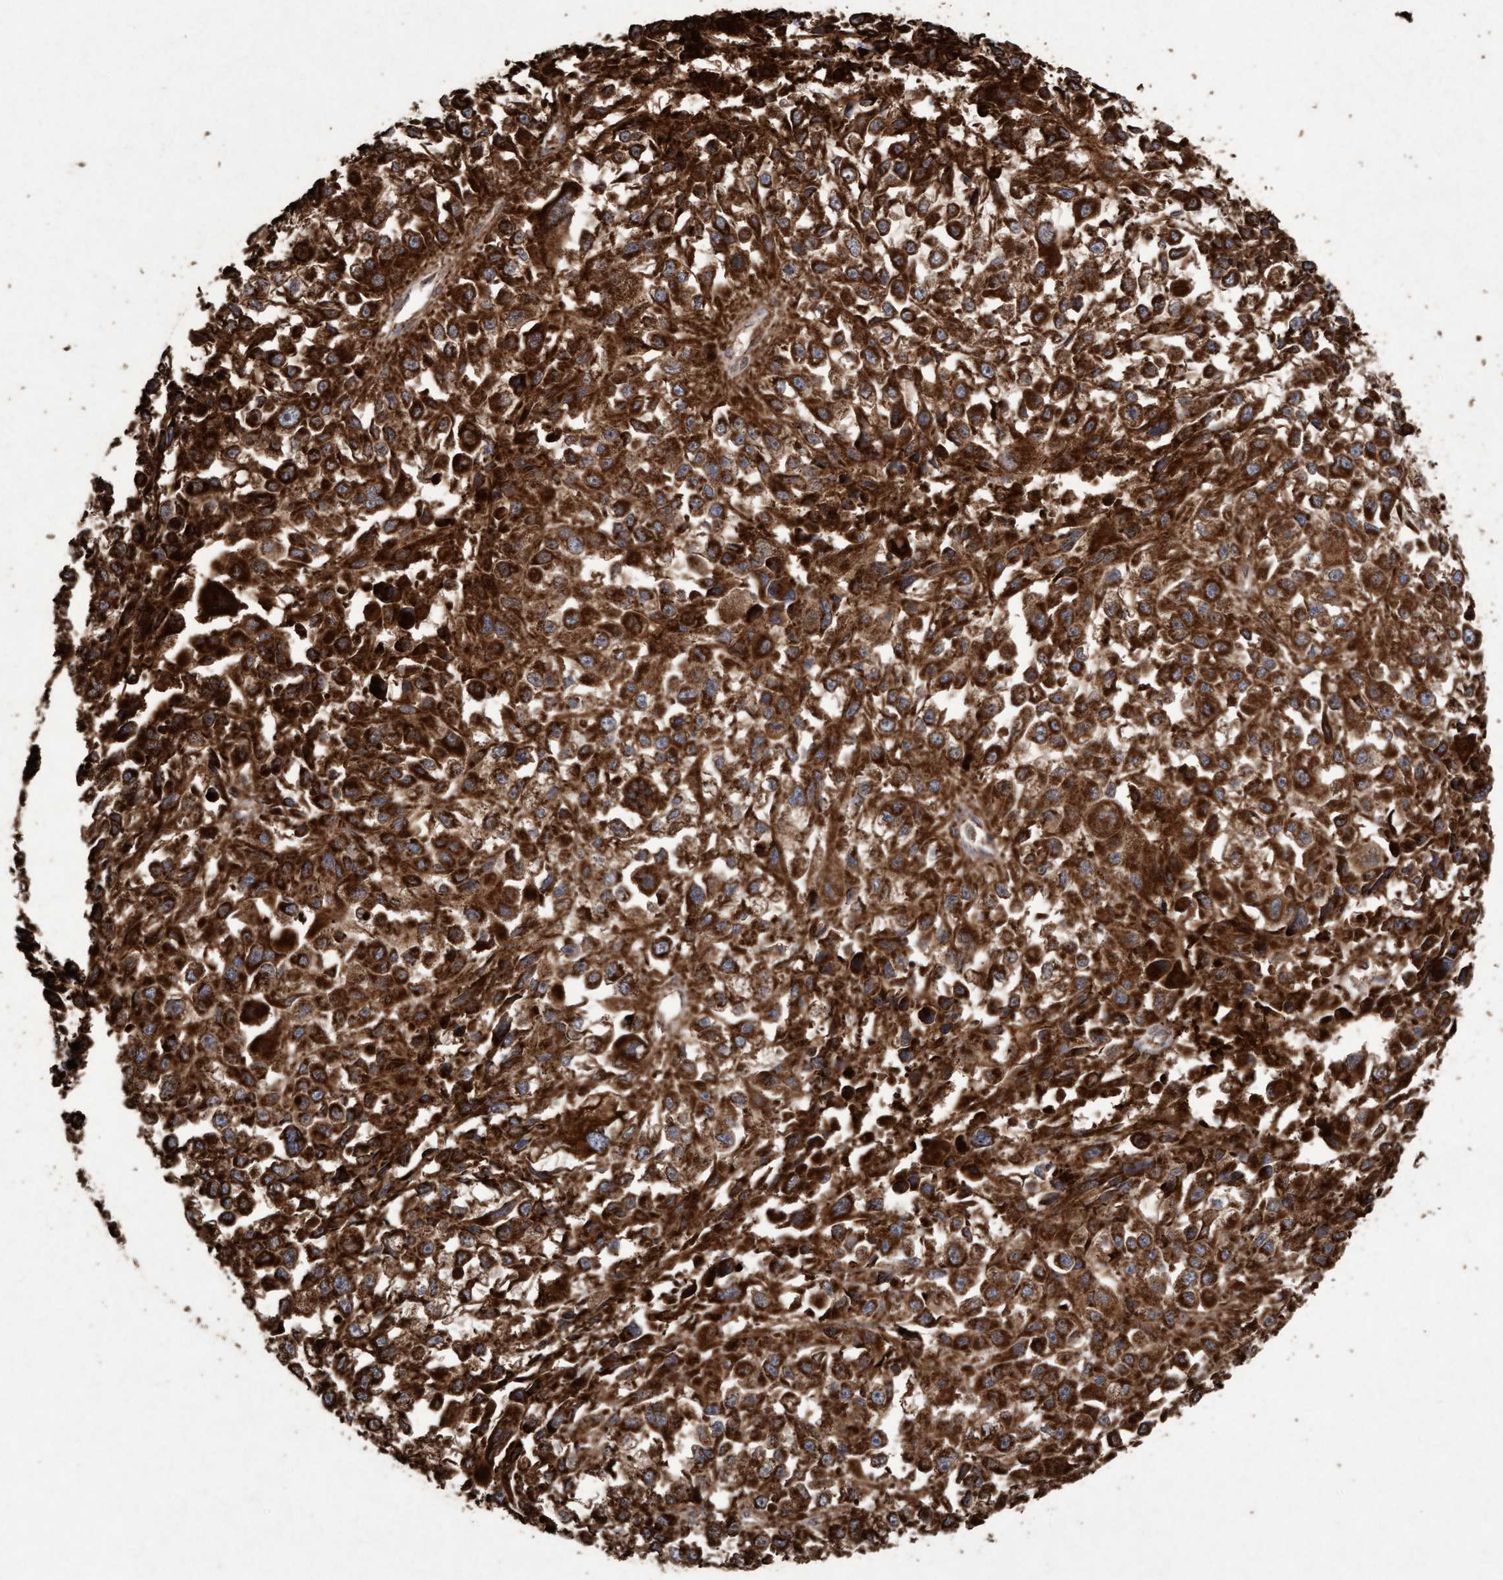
{"staining": {"intensity": "strong", "quantity": ">75%", "location": "cytoplasmic/membranous"}, "tissue": "melanoma", "cell_type": "Tumor cells", "image_type": "cancer", "snomed": [{"axis": "morphology", "description": "Malignant melanoma, Metastatic site"}, {"axis": "topography", "description": "Lymph node"}], "caption": "Immunohistochemical staining of human malignant melanoma (metastatic site) shows strong cytoplasmic/membranous protein expression in about >75% of tumor cells.", "gene": "OSBP2", "patient": {"sex": "male", "age": 59}}